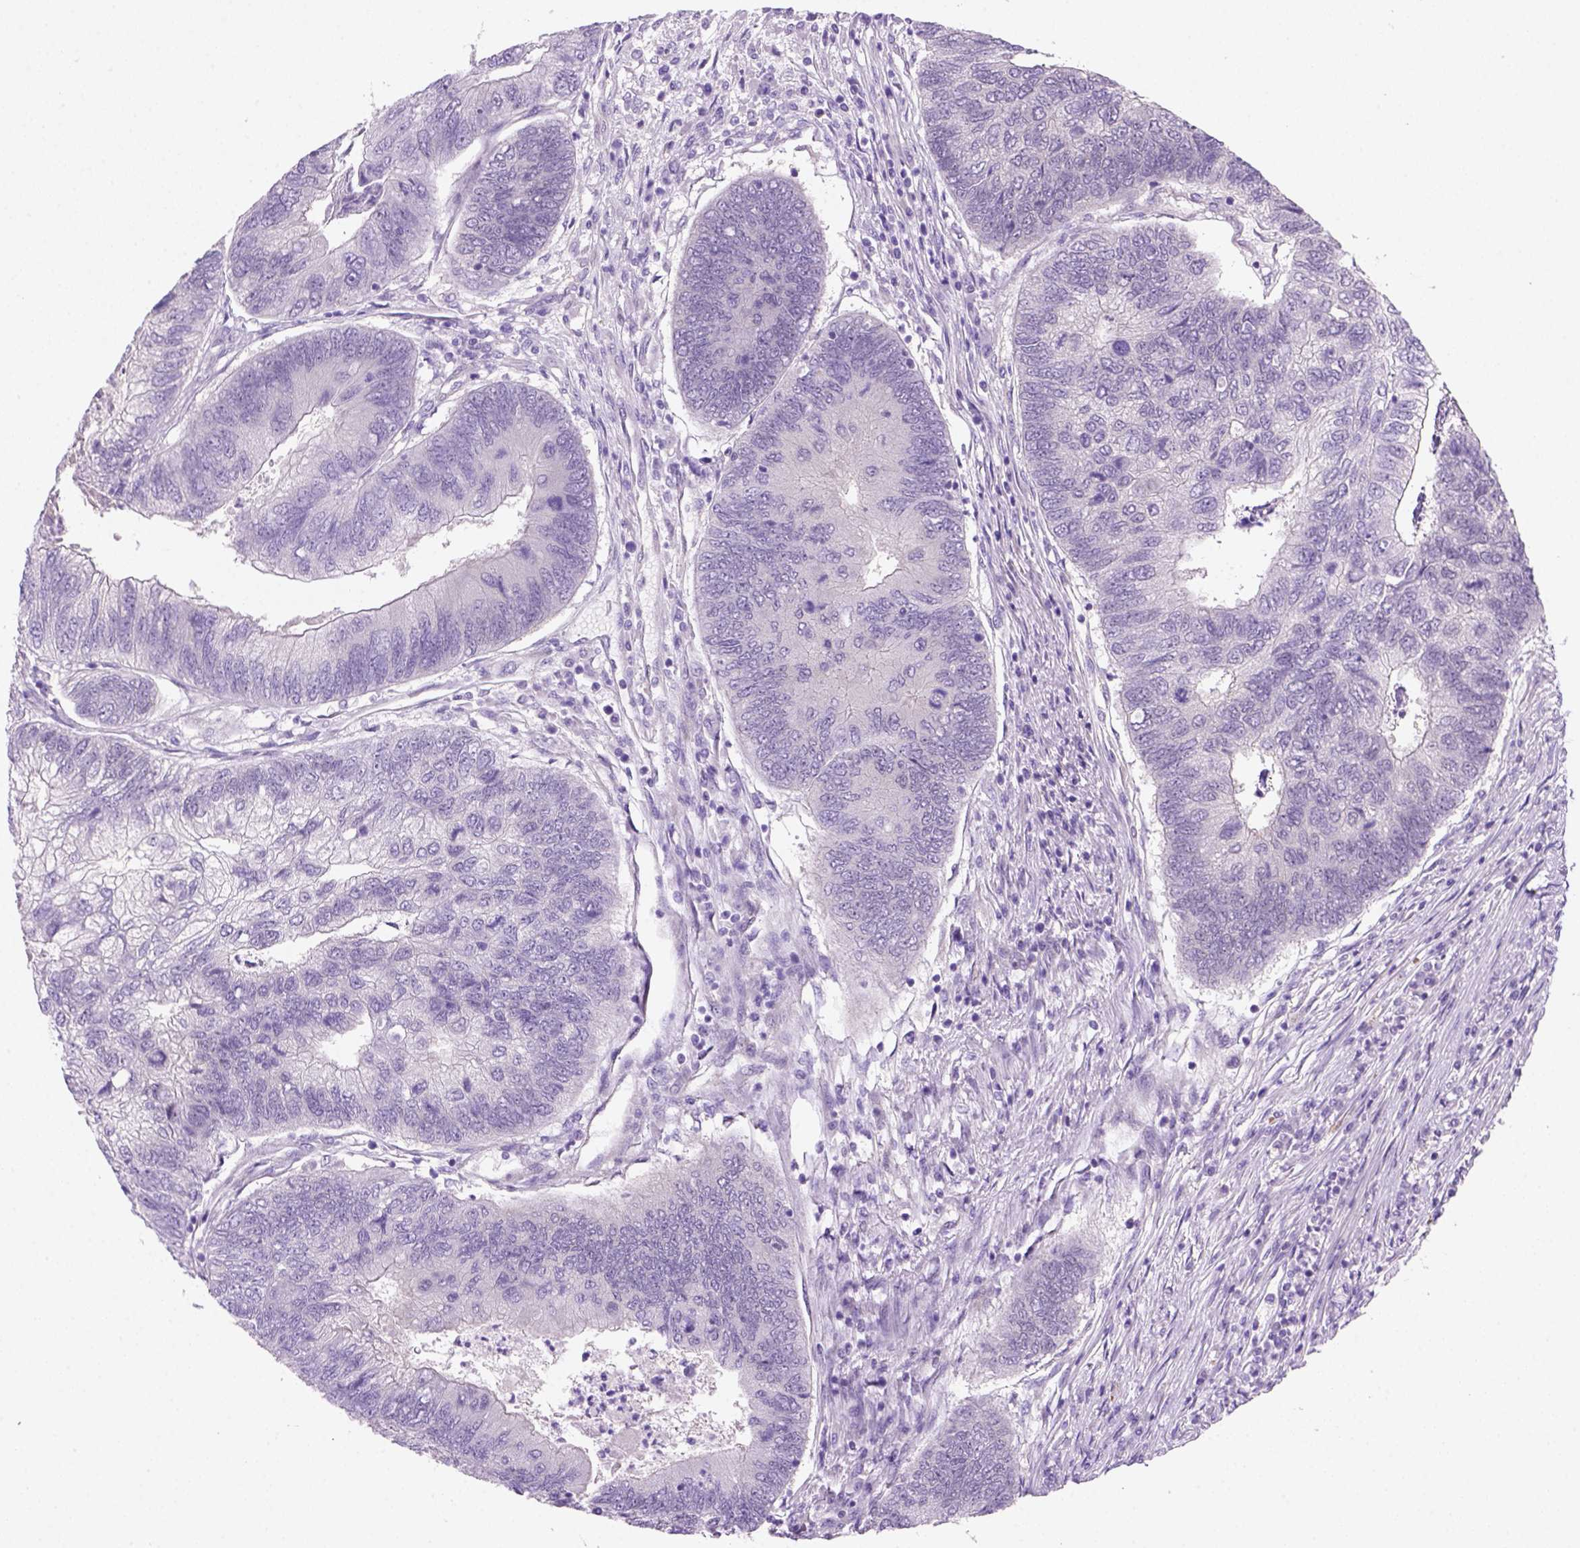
{"staining": {"intensity": "negative", "quantity": "none", "location": "none"}, "tissue": "colorectal cancer", "cell_type": "Tumor cells", "image_type": "cancer", "snomed": [{"axis": "morphology", "description": "Adenocarcinoma, NOS"}, {"axis": "topography", "description": "Colon"}], "caption": "There is no significant staining in tumor cells of colorectal adenocarcinoma.", "gene": "MGMT", "patient": {"sex": "female", "age": 67}}